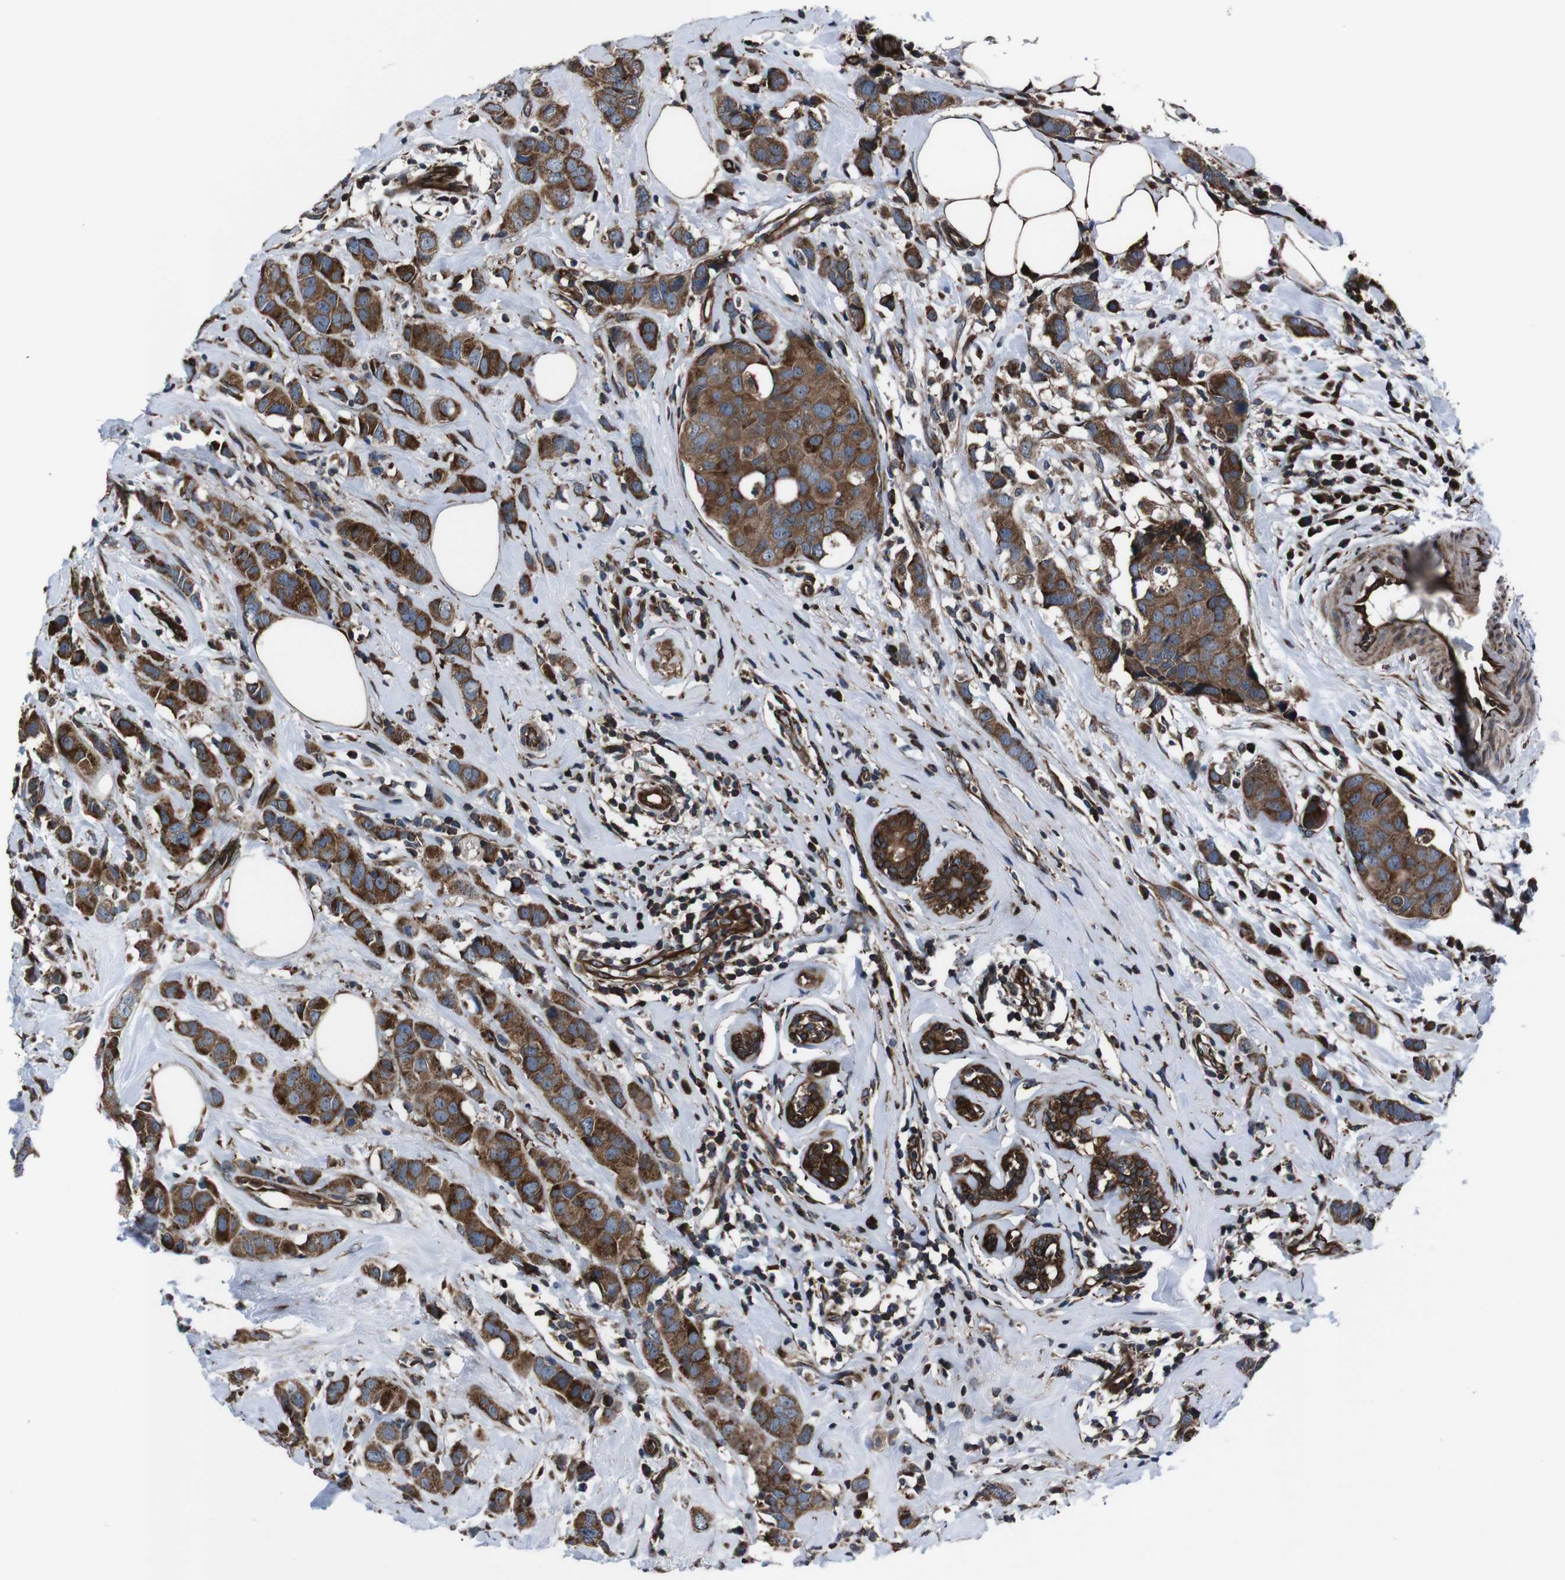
{"staining": {"intensity": "strong", "quantity": ">75%", "location": "cytoplasmic/membranous"}, "tissue": "breast cancer", "cell_type": "Tumor cells", "image_type": "cancer", "snomed": [{"axis": "morphology", "description": "Normal tissue, NOS"}, {"axis": "morphology", "description": "Duct carcinoma"}, {"axis": "topography", "description": "Breast"}], "caption": "This histopathology image exhibits IHC staining of human invasive ductal carcinoma (breast), with high strong cytoplasmic/membranous positivity in approximately >75% of tumor cells.", "gene": "EIF4A2", "patient": {"sex": "female", "age": 50}}